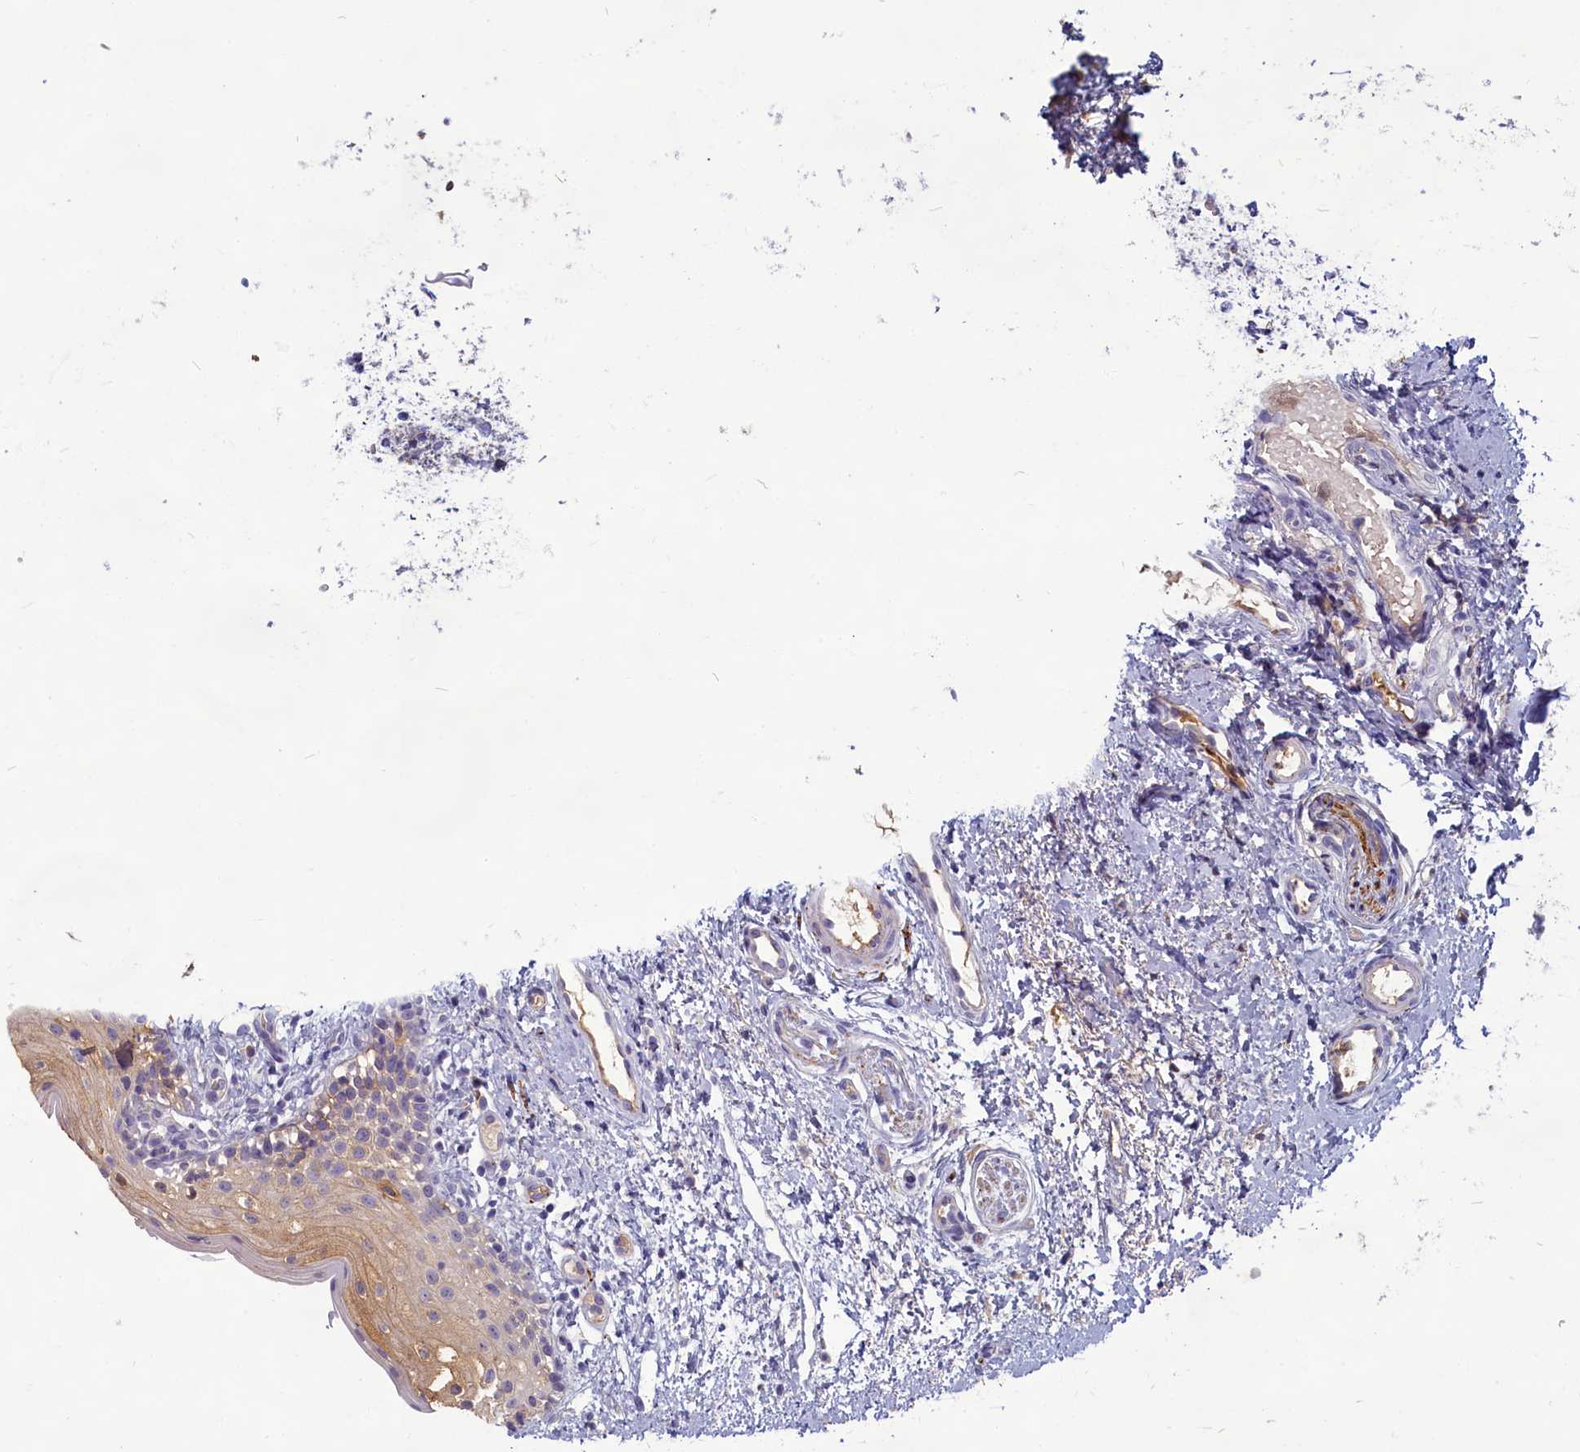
{"staining": {"intensity": "weak", "quantity": "<25%", "location": "cytoplasmic/membranous"}, "tissue": "oral mucosa", "cell_type": "Squamous epithelial cells", "image_type": "normal", "snomed": [{"axis": "morphology", "description": "Normal tissue, NOS"}, {"axis": "topography", "description": "Oral tissue"}], "caption": "An IHC histopathology image of benign oral mucosa is shown. There is no staining in squamous epithelial cells of oral mucosa.", "gene": "SV2C", "patient": {"sex": "female", "age": 13}}